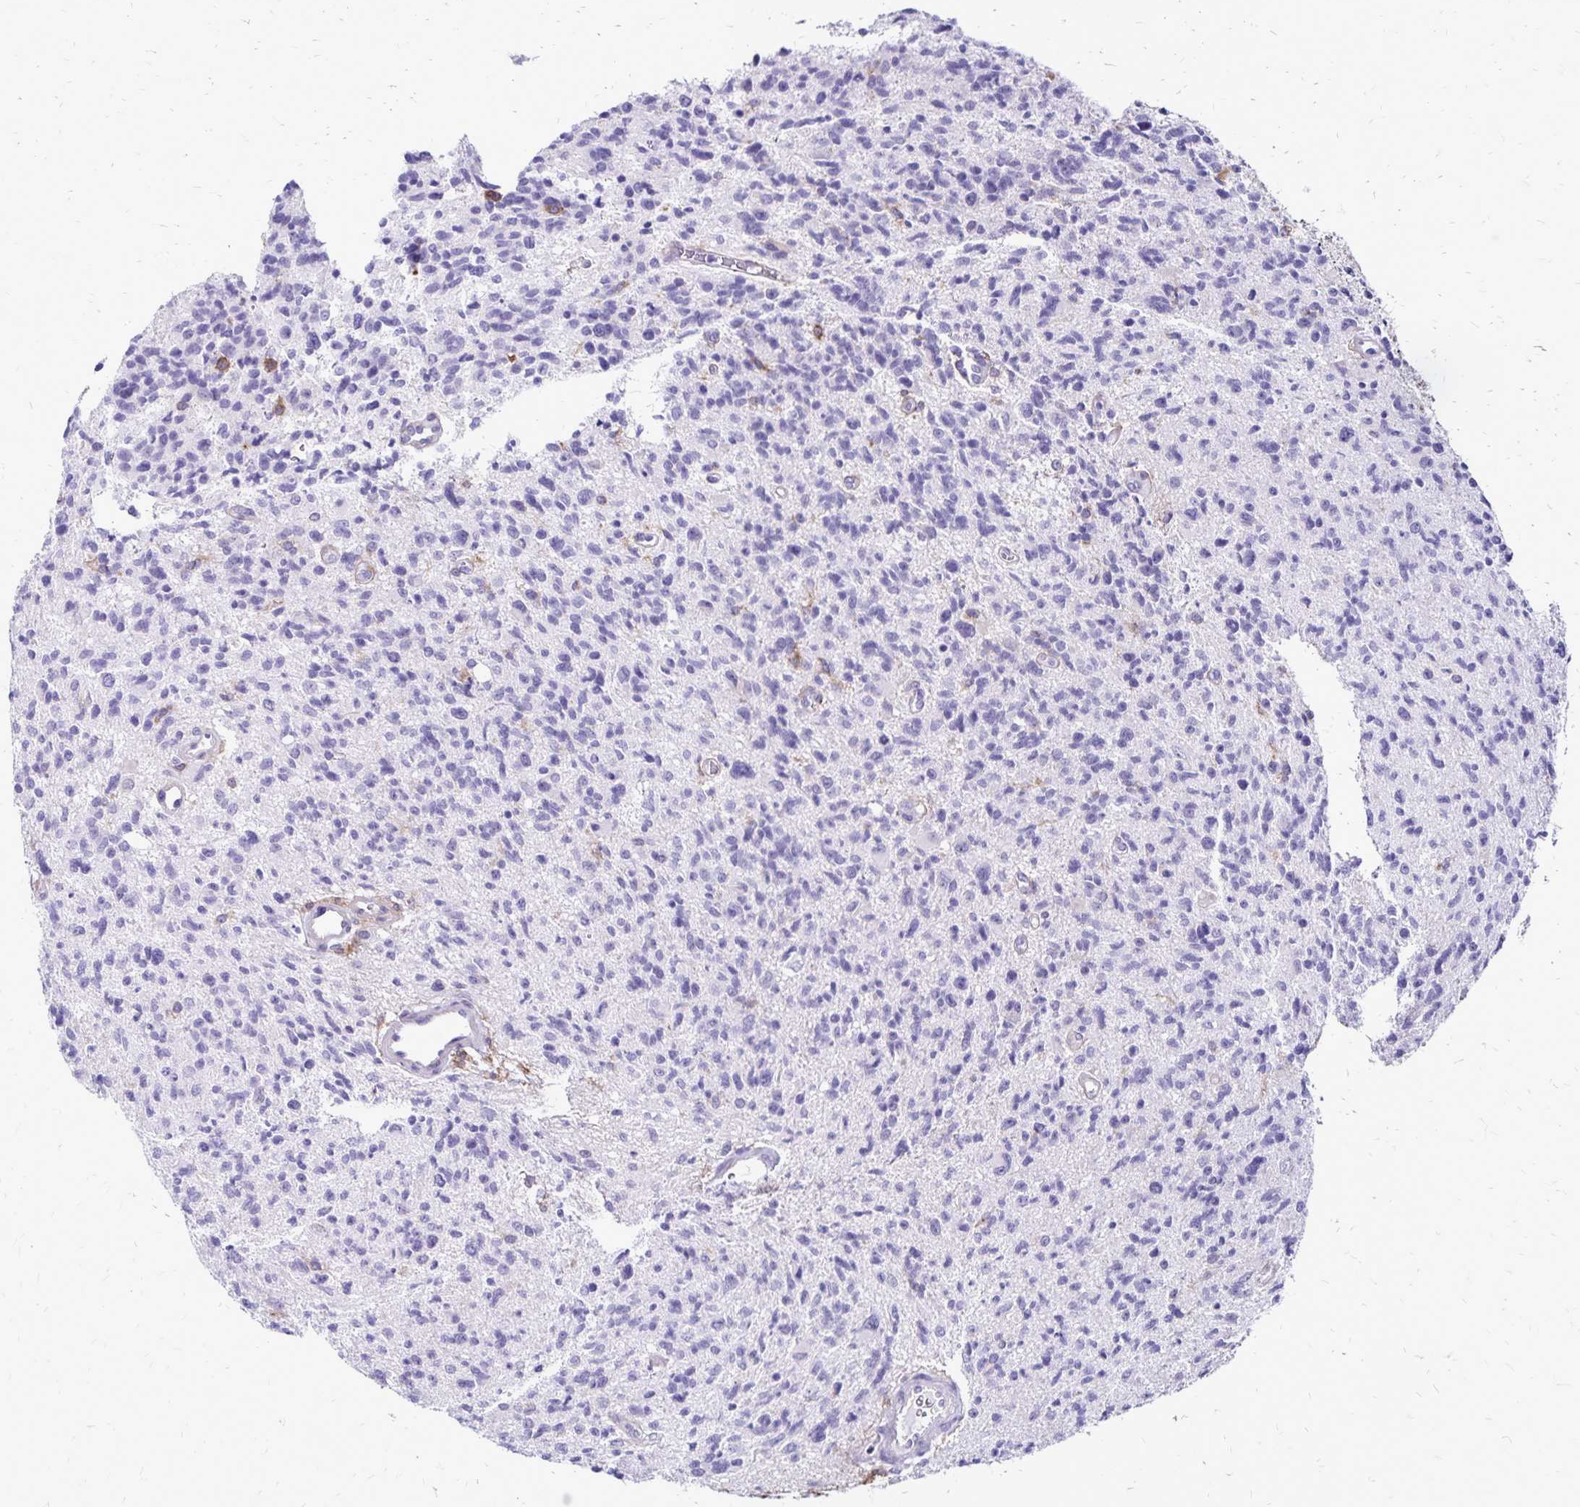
{"staining": {"intensity": "negative", "quantity": "none", "location": "none"}, "tissue": "glioma", "cell_type": "Tumor cells", "image_type": "cancer", "snomed": [{"axis": "morphology", "description": "Glioma, malignant, High grade"}, {"axis": "topography", "description": "Brain"}], "caption": "IHC histopathology image of human glioma stained for a protein (brown), which reveals no expression in tumor cells.", "gene": "TNS3", "patient": {"sex": "male", "age": 29}}